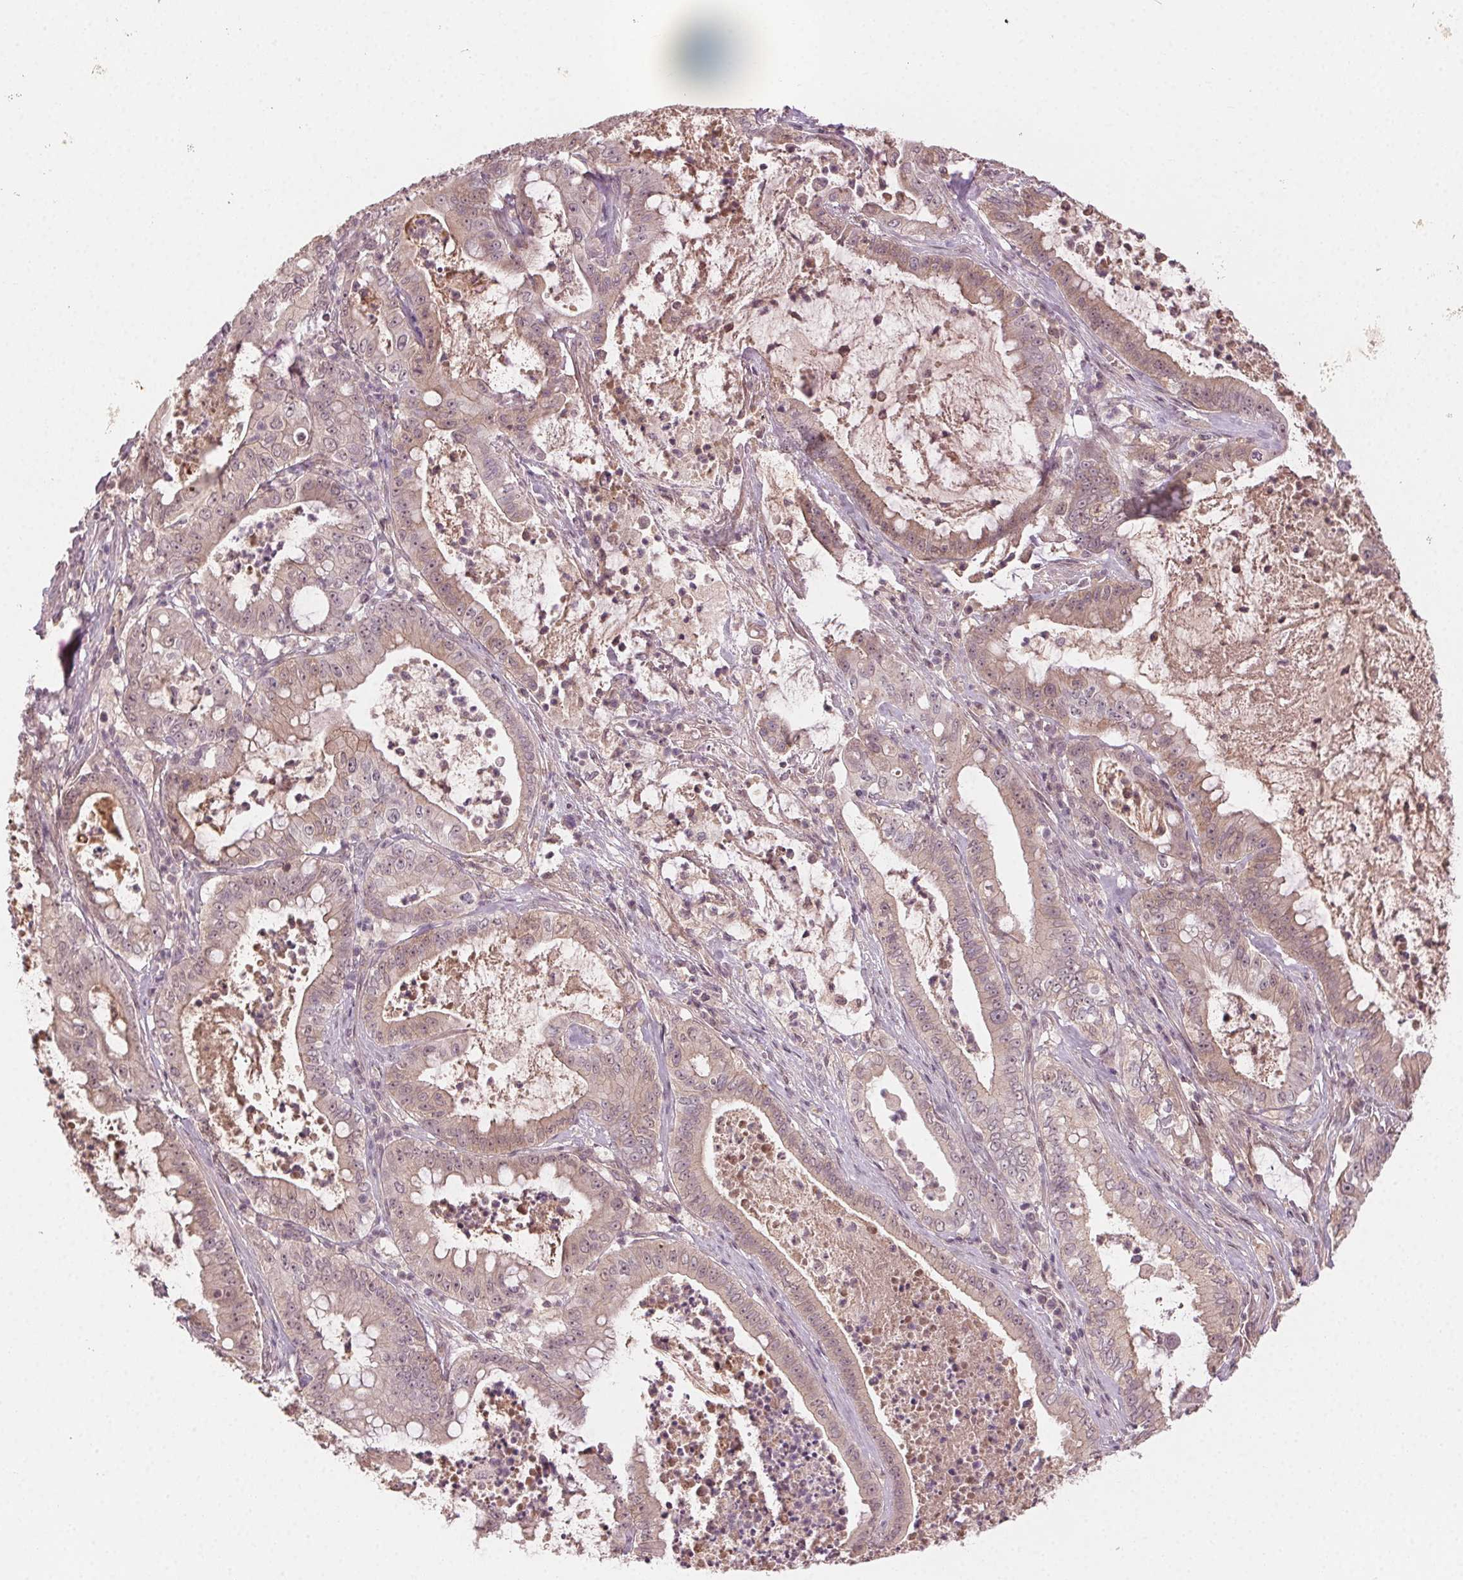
{"staining": {"intensity": "weak", "quantity": "25%-75%", "location": "cytoplasmic/membranous,nuclear"}, "tissue": "pancreatic cancer", "cell_type": "Tumor cells", "image_type": "cancer", "snomed": [{"axis": "morphology", "description": "Adenocarcinoma, NOS"}, {"axis": "topography", "description": "Pancreas"}], "caption": "A low amount of weak cytoplasmic/membranous and nuclear staining is appreciated in approximately 25%-75% of tumor cells in adenocarcinoma (pancreatic) tissue. (DAB = brown stain, brightfield microscopy at high magnification).", "gene": "TUB", "patient": {"sex": "male", "age": 71}}